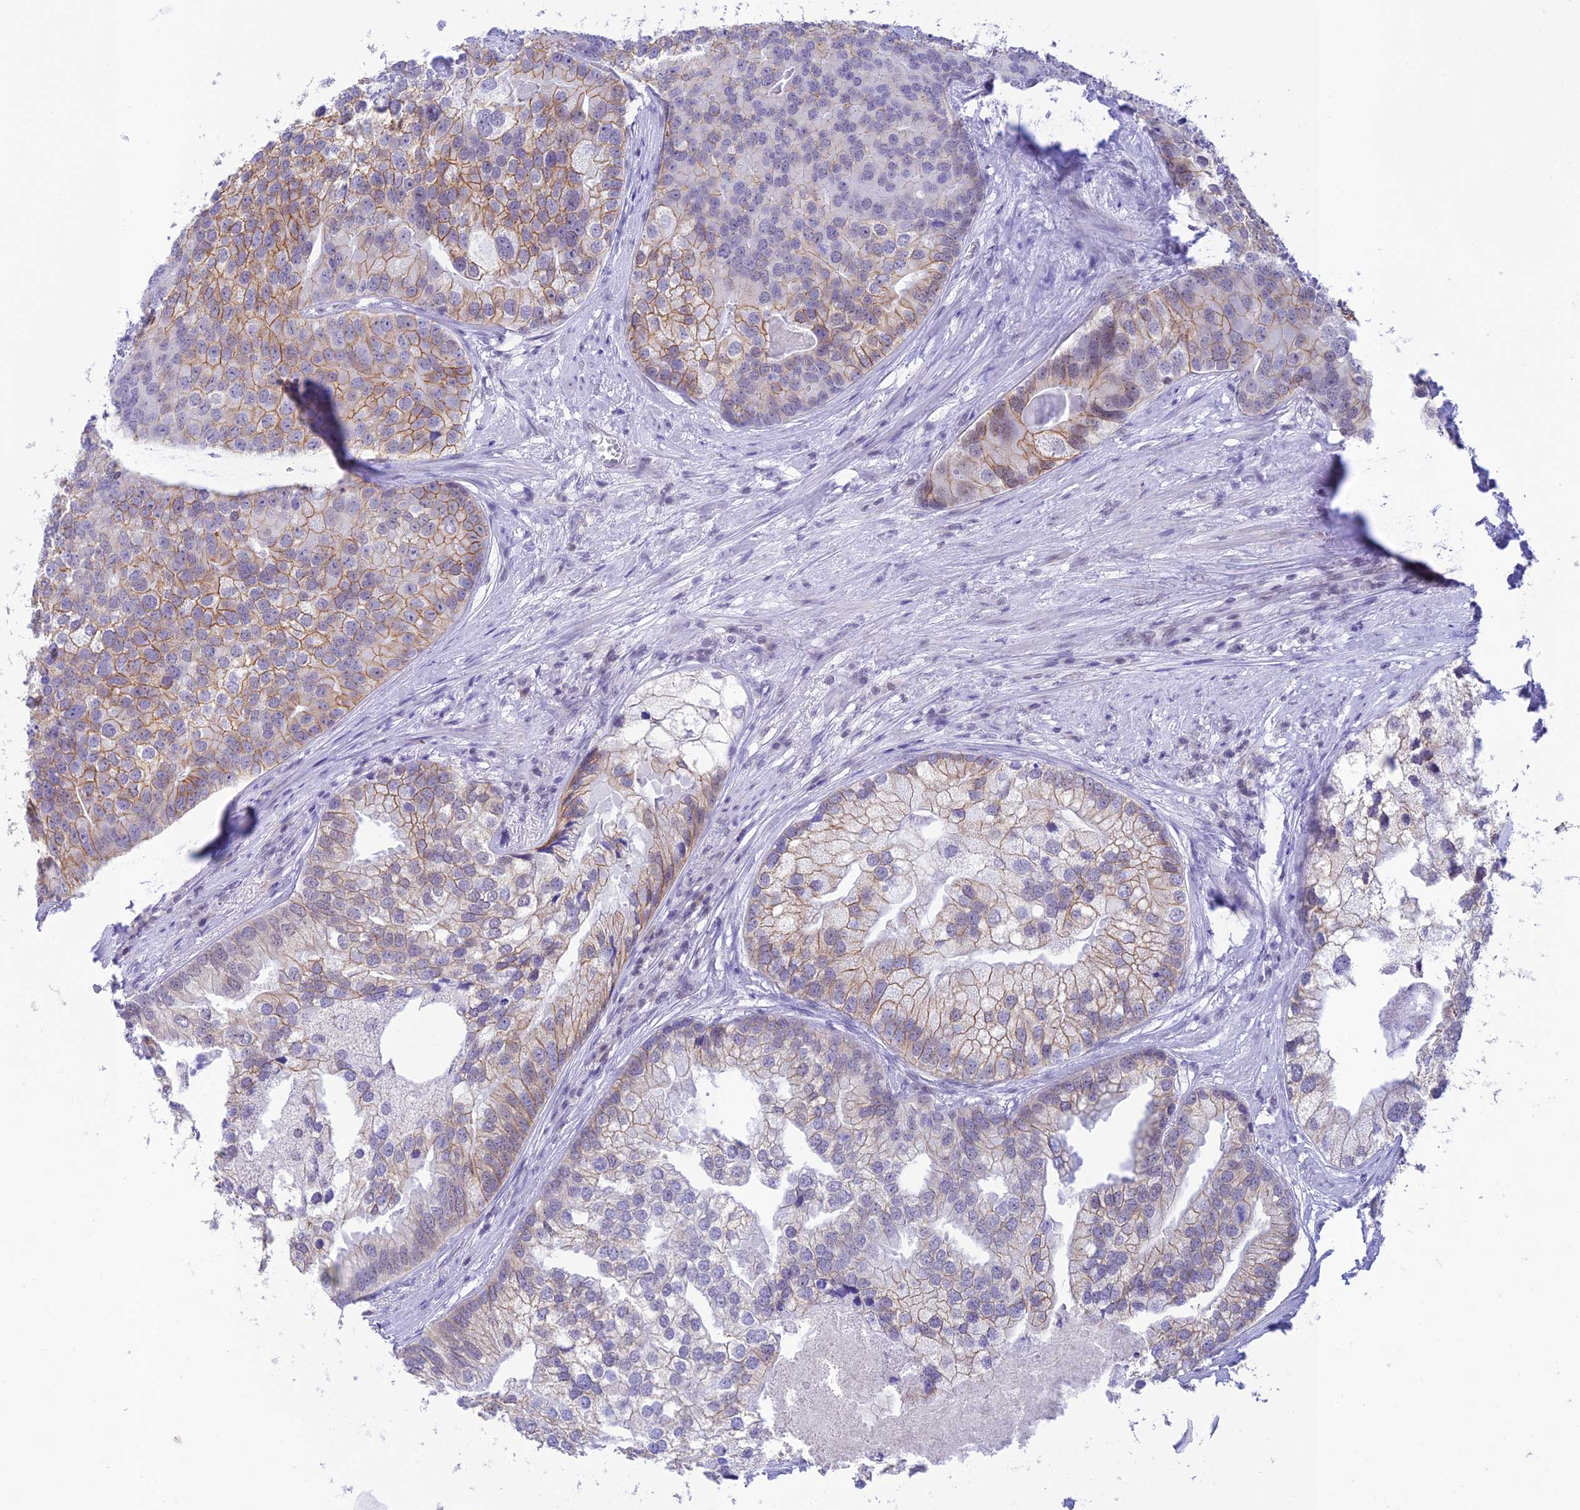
{"staining": {"intensity": "moderate", "quantity": "25%-75%", "location": "cytoplasmic/membranous"}, "tissue": "prostate cancer", "cell_type": "Tumor cells", "image_type": "cancer", "snomed": [{"axis": "morphology", "description": "Adenocarcinoma, High grade"}, {"axis": "topography", "description": "Prostate"}], "caption": "Immunohistochemical staining of prostate adenocarcinoma (high-grade) shows moderate cytoplasmic/membranous protein expression in approximately 25%-75% of tumor cells.", "gene": "THAP11", "patient": {"sex": "male", "age": 62}}